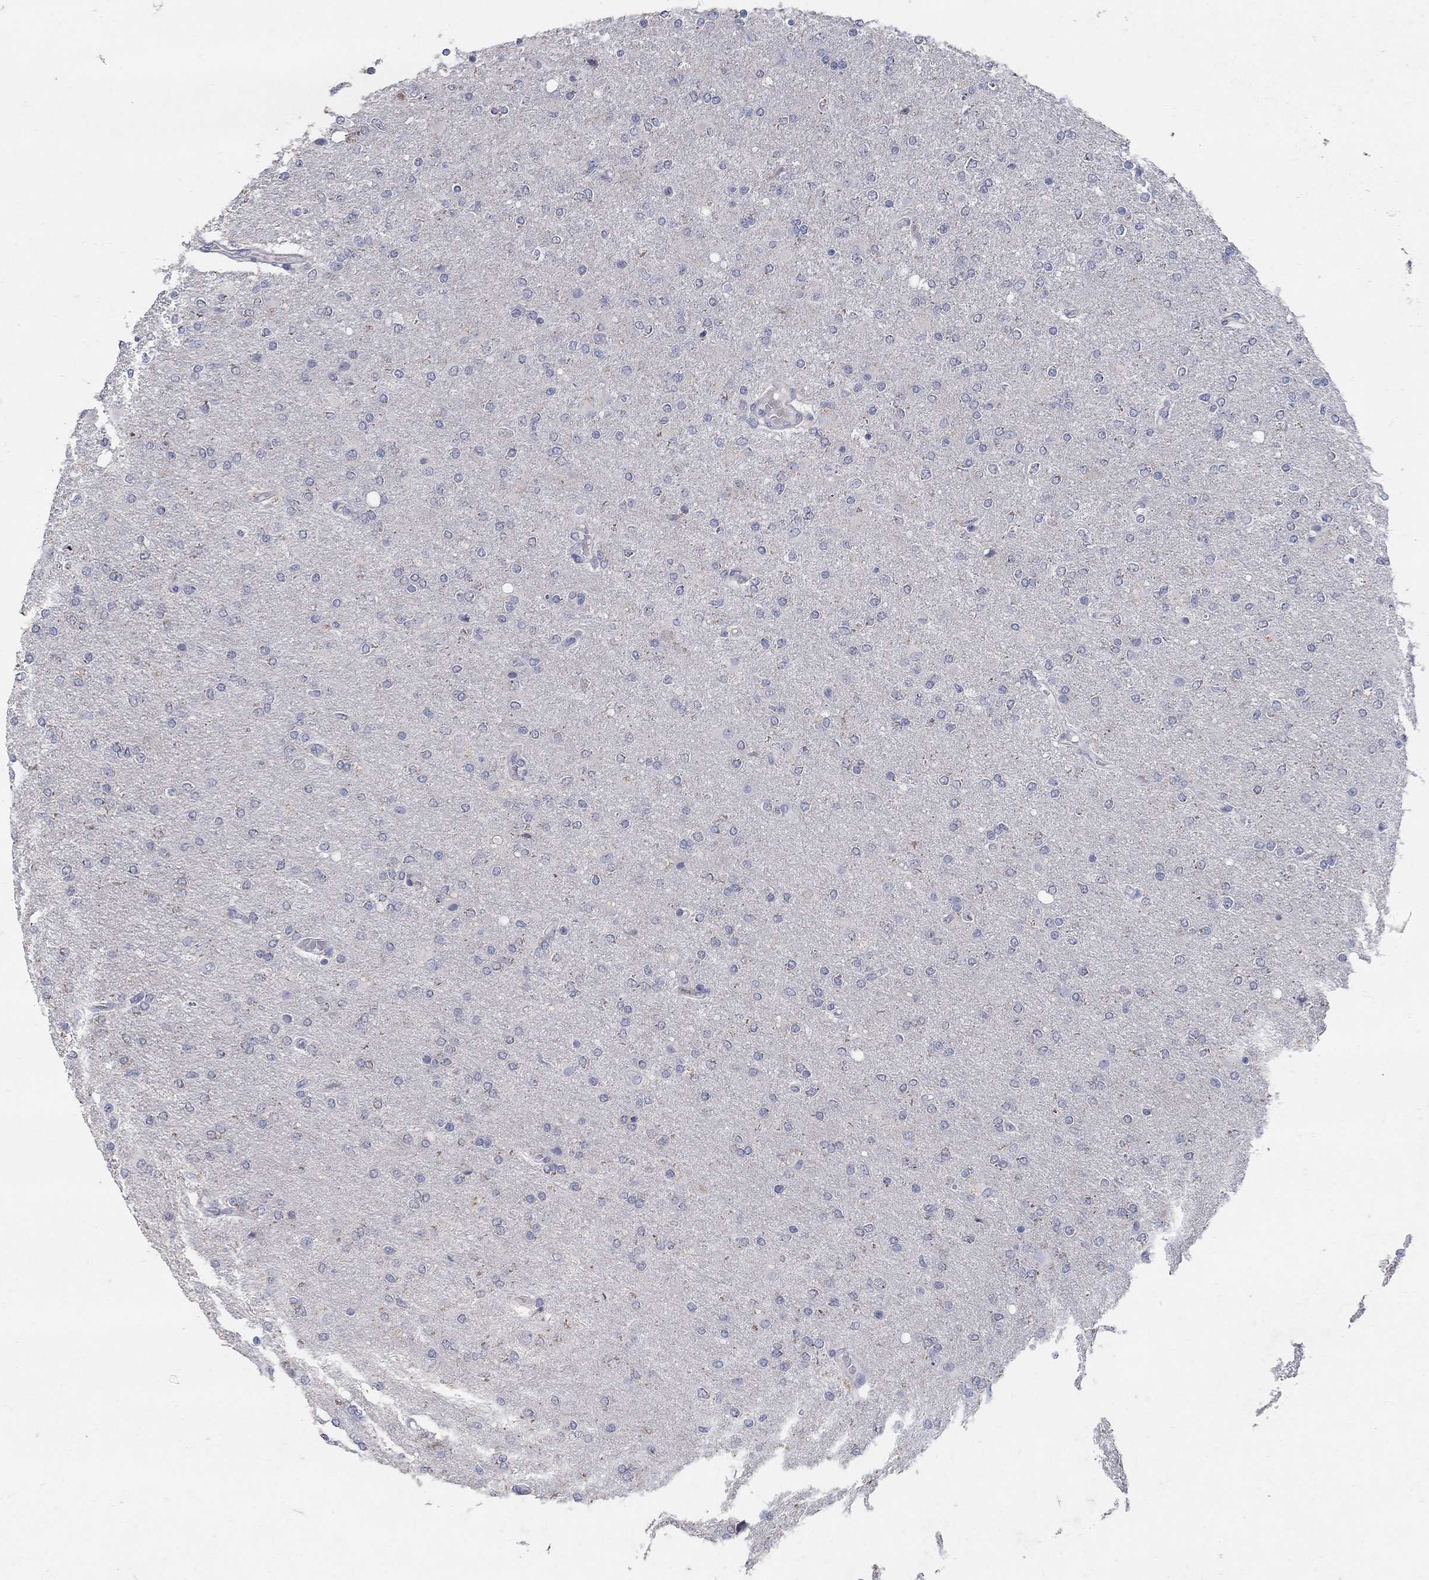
{"staining": {"intensity": "negative", "quantity": "none", "location": "none"}, "tissue": "glioma", "cell_type": "Tumor cells", "image_type": "cancer", "snomed": [{"axis": "morphology", "description": "Glioma, malignant, High grade"}, {"axis": "topography", "description": "Cerebral cortex"}], "caption": "This is a histopathology image of IHC staining of glioma, which shows no expression in tumor cells.", "gene": "HMX2", "patient": {"sex": "male", "age": 70}}